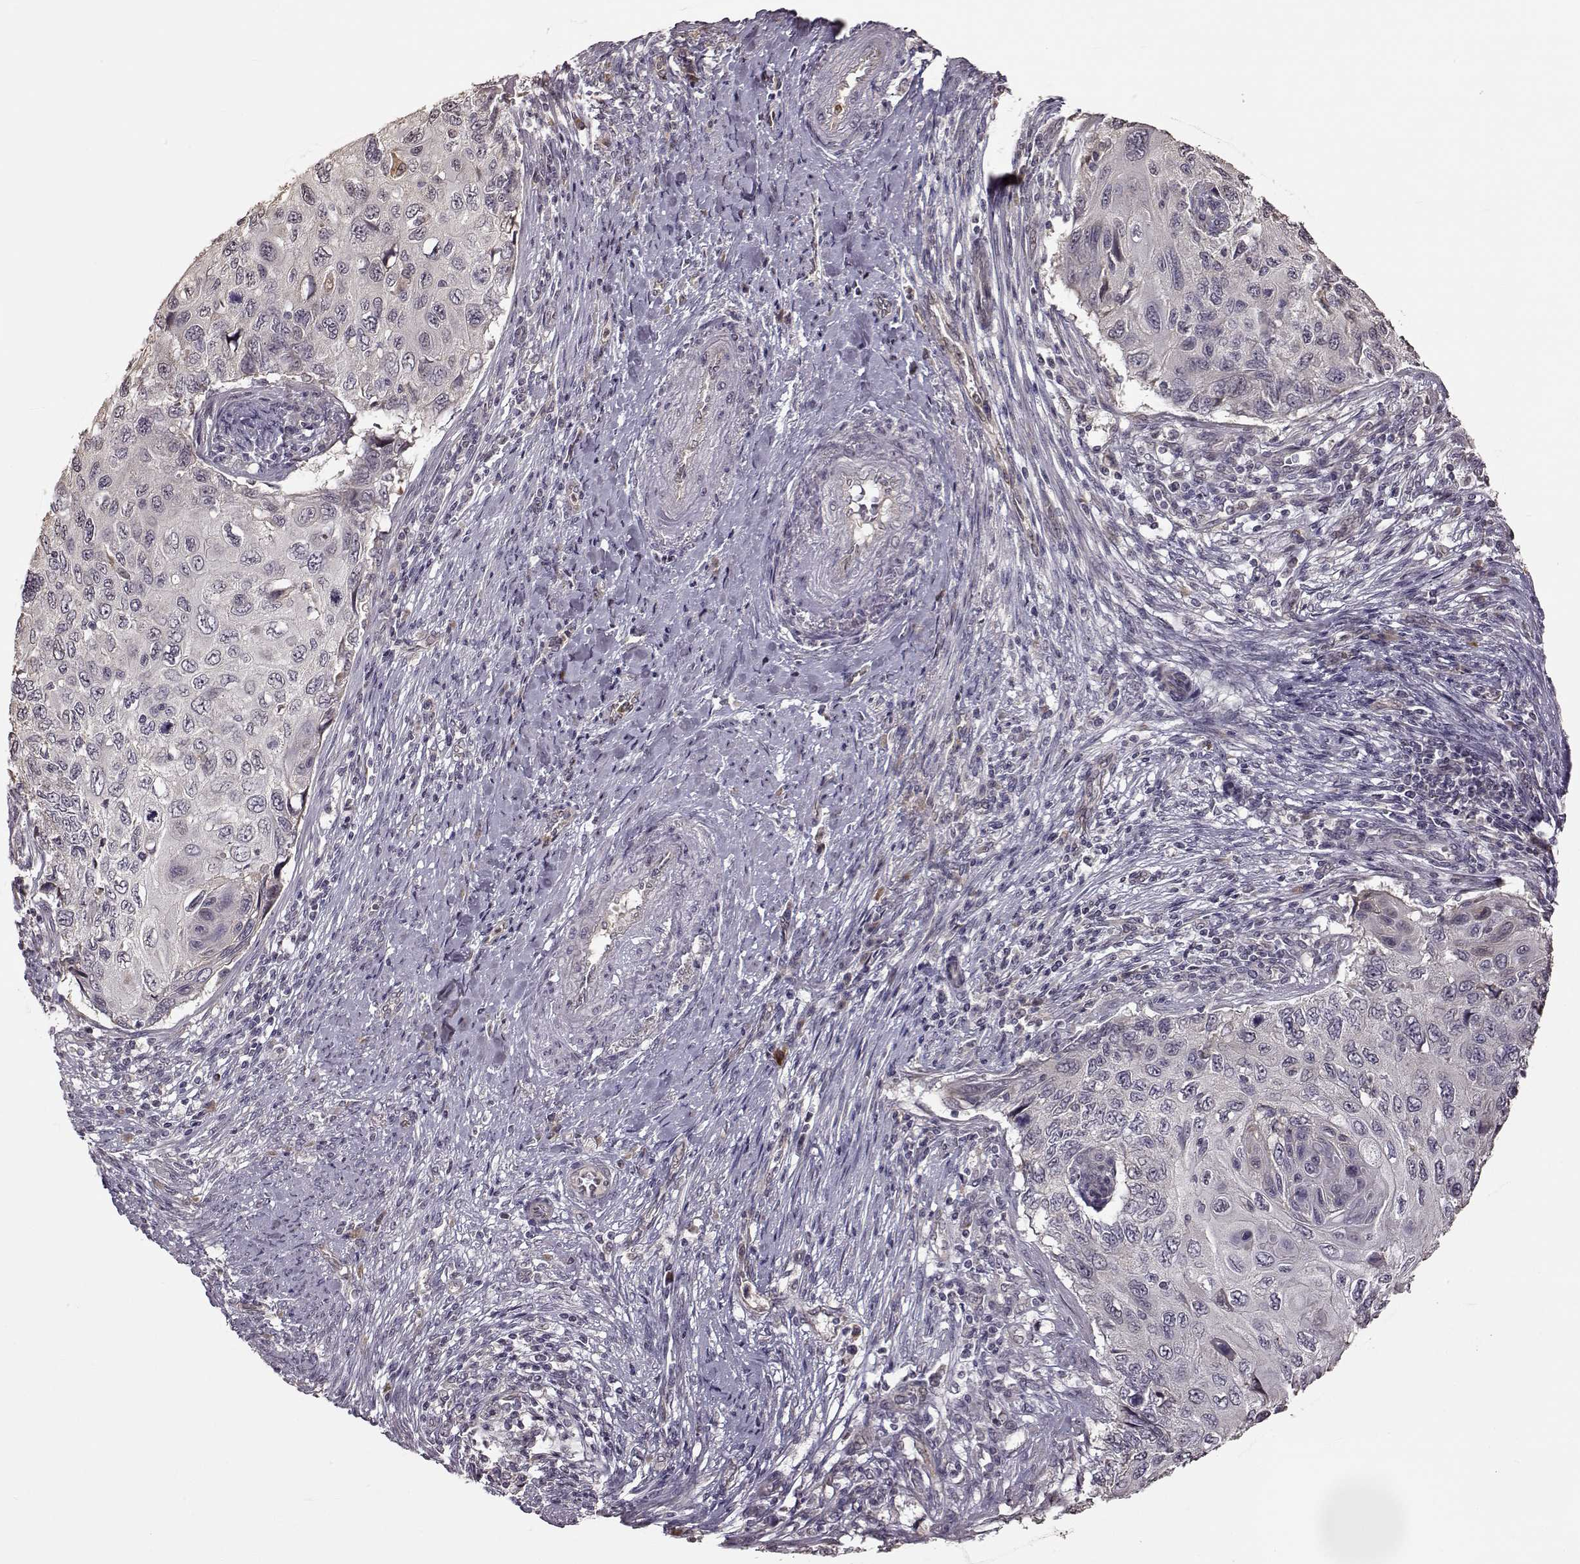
{"staining": {"intensity": "negative", "quantity": "none", "location": "none"}, "tissue": "cervical cancer", "cell_type": "Tumor cells", "image_type": "cancer", "snomed": [{"axis": "morphology", "description": "Squamous cell carcinoma, NOS"}, {"axis": "topography", "description": "Cervix"}], "caption": "Protein analysis of cervical cancer (squamous cell carcinoma) demonstrates no significant staining in tumor cells. (Stains: DAB immunohistochemistry with hematoxylin counter stain, Microscopy: brightfield microscopy at high magnification).", "gene": "CRB1", "patient": {"sex": "female", "age": 70}}